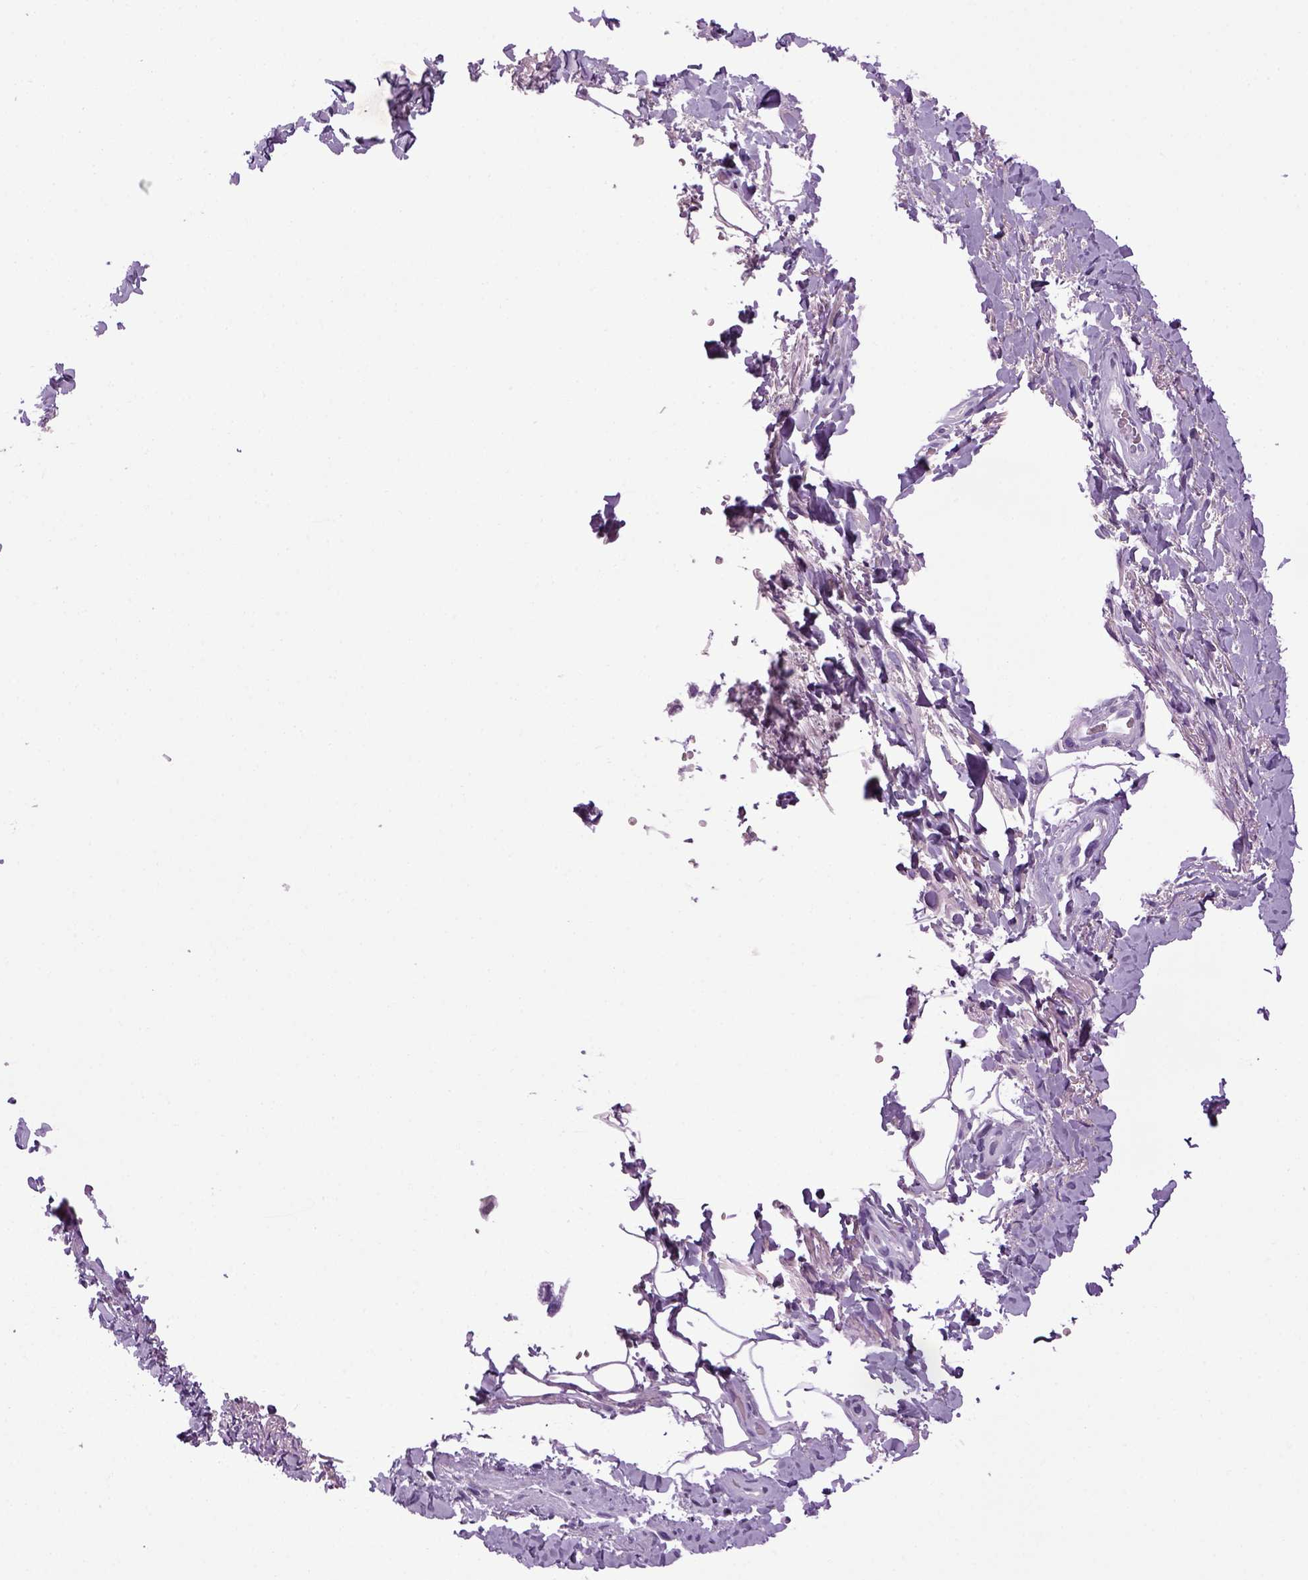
{"staining": {"intensity": "negative", "quantity": "none", "location": "none"}, "tissue": "adipose tissue", "cell_type": "Adipocytes", "image_type": "normal", "snomed": [{"axis": "morphology", "description": "Normal tissue, NOS"}, {"axis": "topography", "description": "Anal"}, {"axis": "topography", "description": "Peripheral nerve tissue"}], "caption": "This is an immunohistochemistry micrograph of unremarkable human adipose tissue. There is no positivity in adipocytes.", "gene": "HMCN2", "patient": {"sex": "male", "age": 53}}